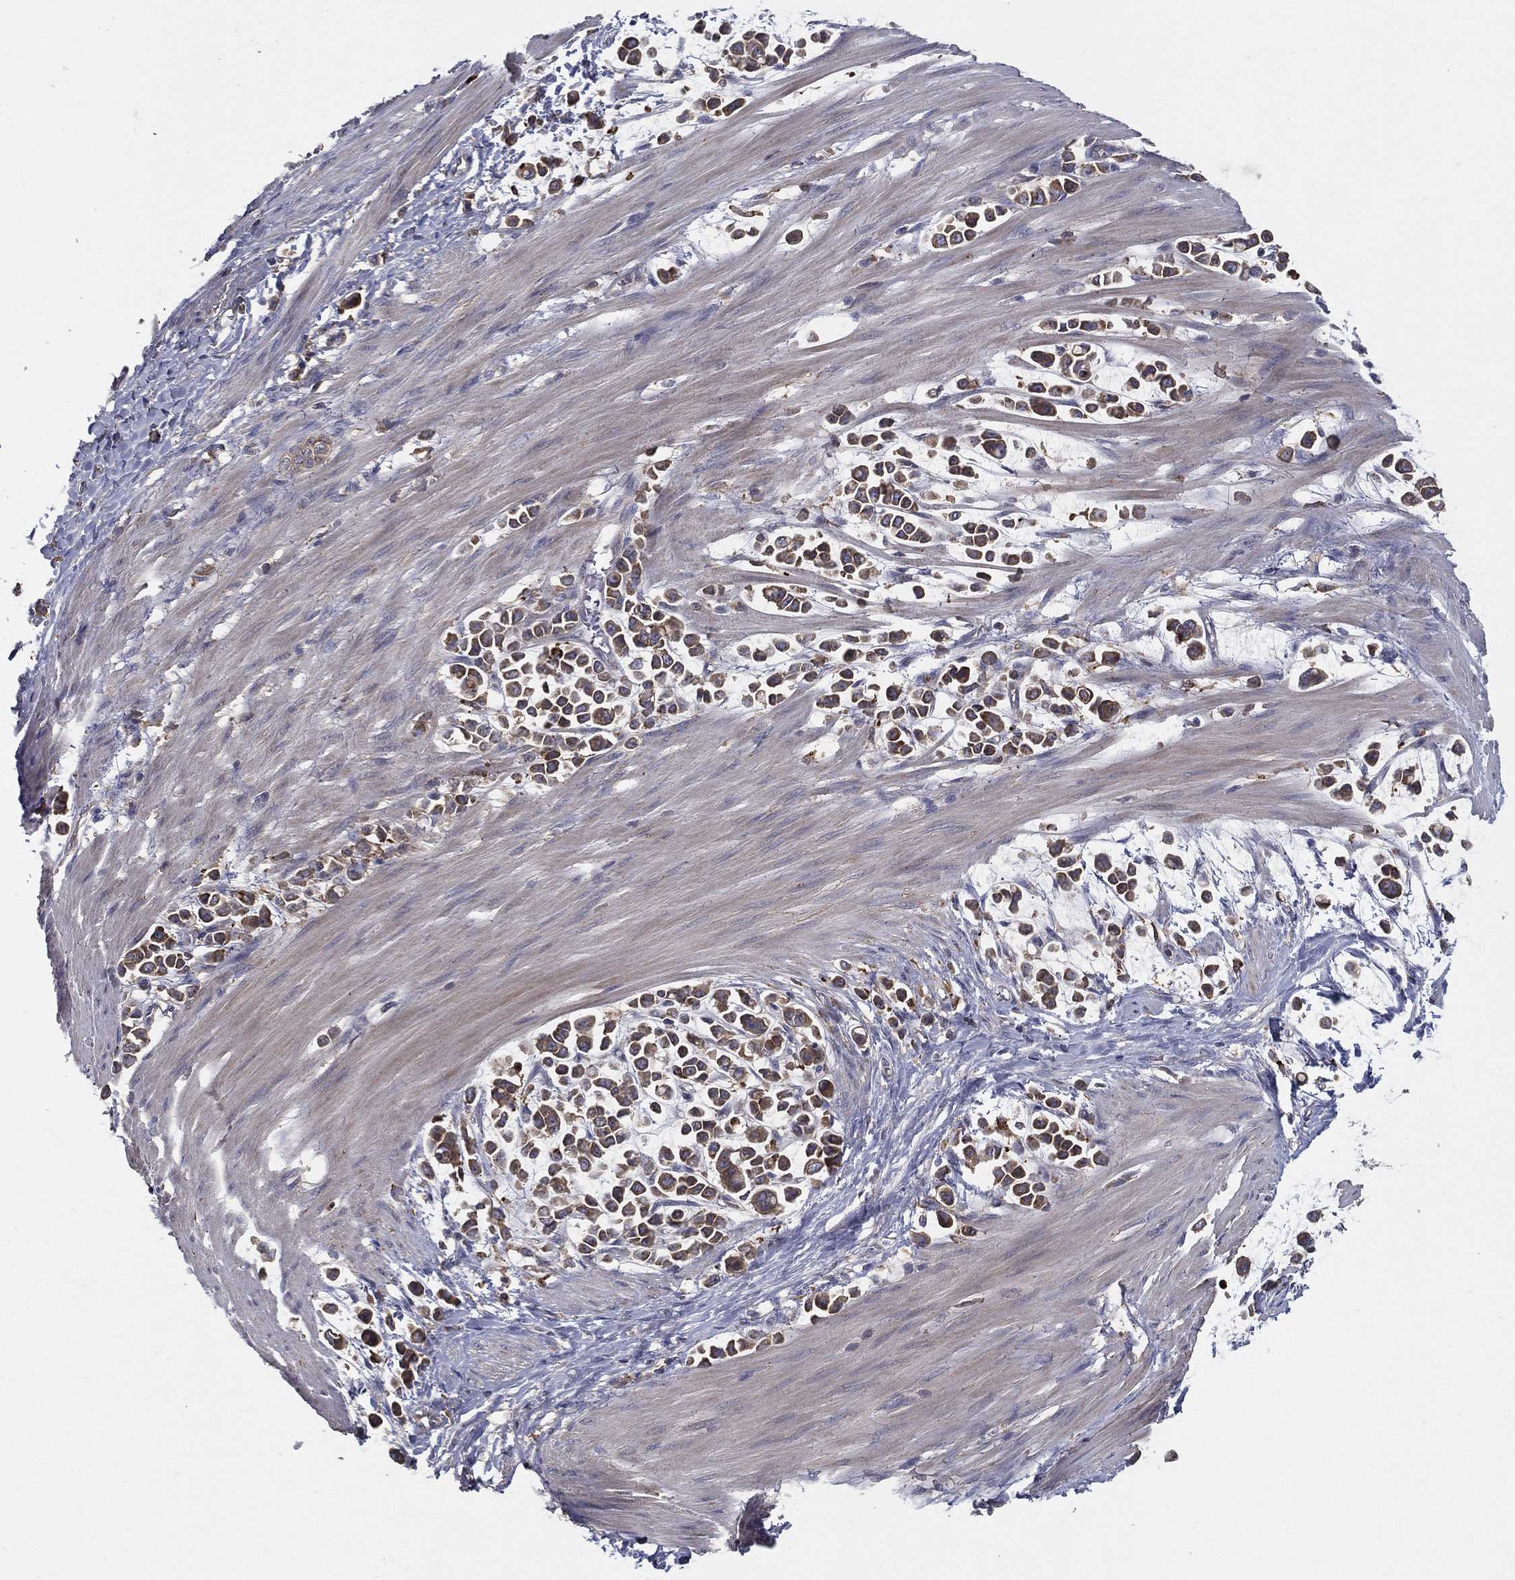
{"staining": {"intensity": "moderate", "quantity": ">75%", "location": "cytoplasmic/membranous"}, "tissue": "stomach cancer", "cell_type": "Tumor cells", "image_type": "cancer", "snomed": [{"axis": "morphology", "description": "Adenocarcinoma, NOS"}, {"axis": "topography", "description": "Stomach"}], "caption": "A high-resolution photomicrograph shows immunohistochemistry staining of stomach cancer, which demonstrates moderate cytoplasmic/membranous staining in about >75% of tumor cells. The staining was performed using DAB (3,3'-diaminobenzidine) to visualize the protein expression in brown, while the nuclei were stained in blue with hematoxylin (Magnification: 20x).", "gene": "MT-ND1", "patient": {"sex": "male", "age": 82}}